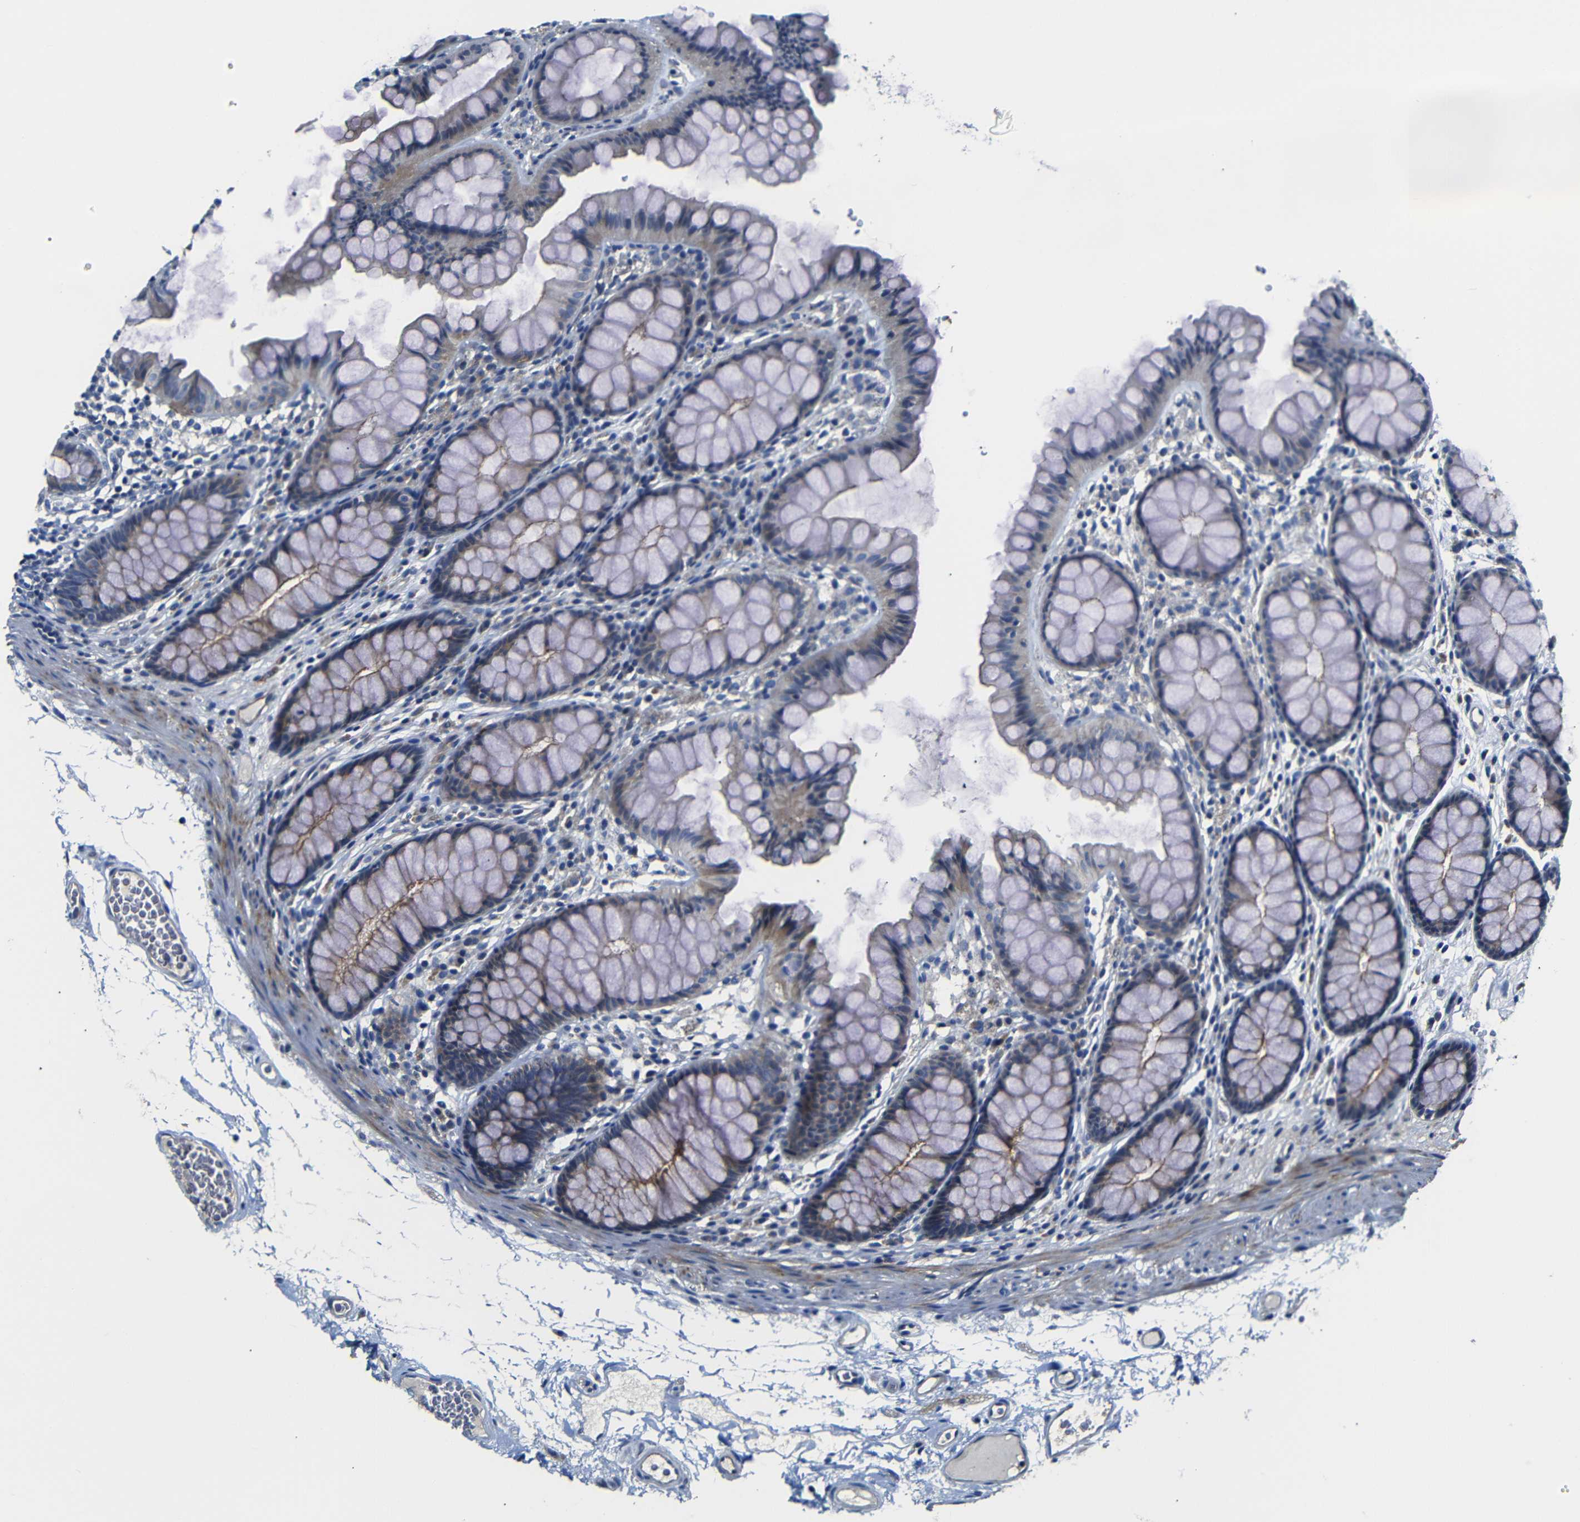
{"staining": {"intensity": "weak", "quantity": "25%-75%", "location": "cytoplasmic/membranous"}, "tissue": "colon", "cell_type": "Endothelial cells", "image_type": "normal", "snomed": [{"axis": "morphology", "description": "Normal tissue, NOS"}, {"axis": "topography", "description": "Colon"}], "caption": "Immunohistochemistry (IHC) of unremarkable human colon shows low levels of weak cytoplasmic/membranous staining in approximately 25%-75% of endothelial cells.", "gene": "AFDN", "patient": {"sex": "female", "age": 55}}